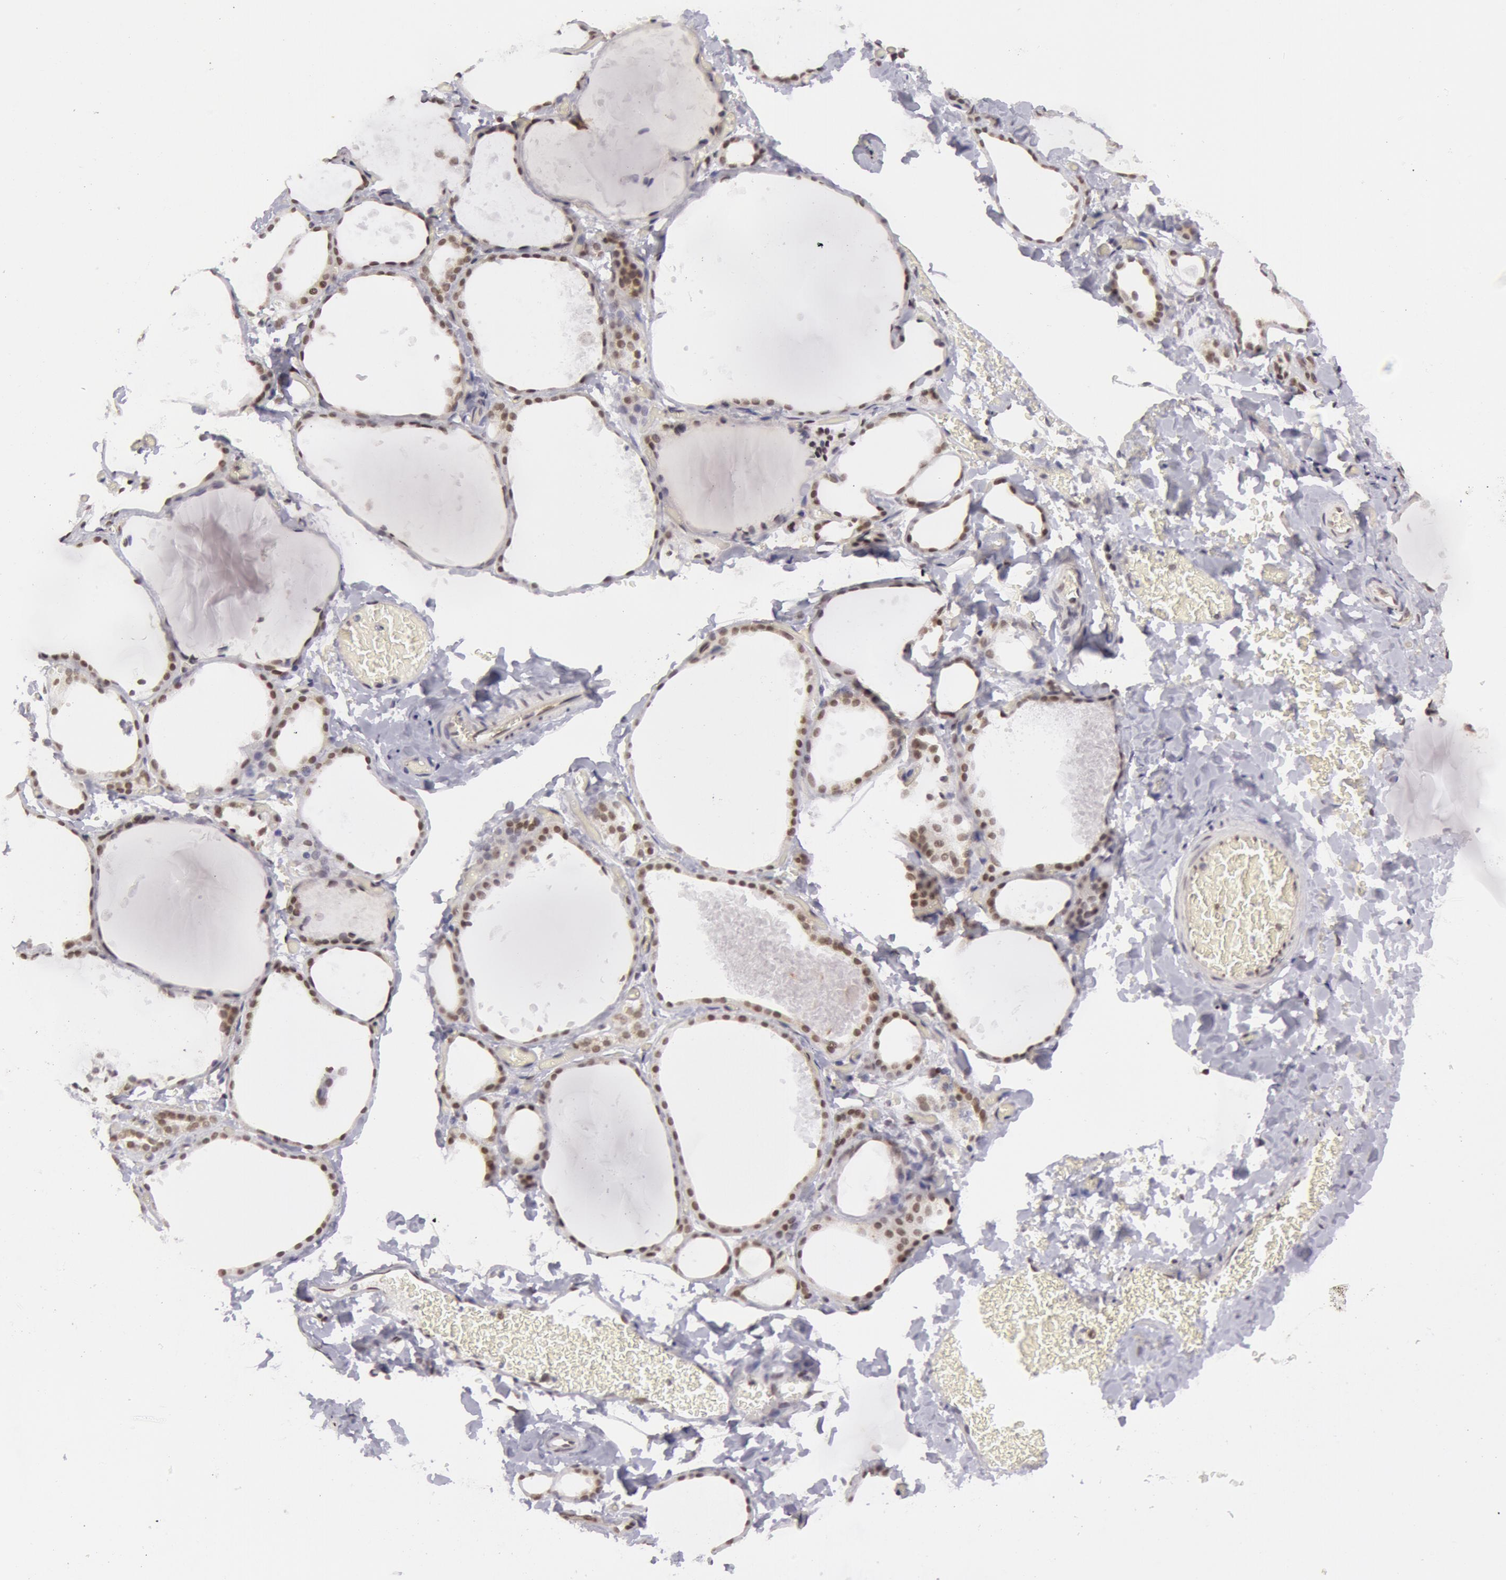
{"staining": {"intensity": "moderate", "quantity": ">75%", "location": "cytoplasmic/membranous,nuclear"}, "tissue": "thyroid gland", "cell_type": "Glandular cells", "image_type": "normal", "snomed": [{"axis": "morphology", "description": "Normal tissue, NOS"}, {"axis": "topography", "description": "Thyroid gland"}], "caption": "Immunohistochemistry staining of normal thyroid gland, which shows medium levels of moderate cytoplasmic/membranous,nuclear expression in approximately >75% of glandular cells indicating moderate cytoplasmic/membranous,nuclear protein positivity. The staining was performed using DAB (3,3'-diaminobenzidine) (brown) for protein detection and nuclei were counterstained in hematoxylin (blue).", "gene": "VRTN", "patient": {"sex": "female", "age": 22}}